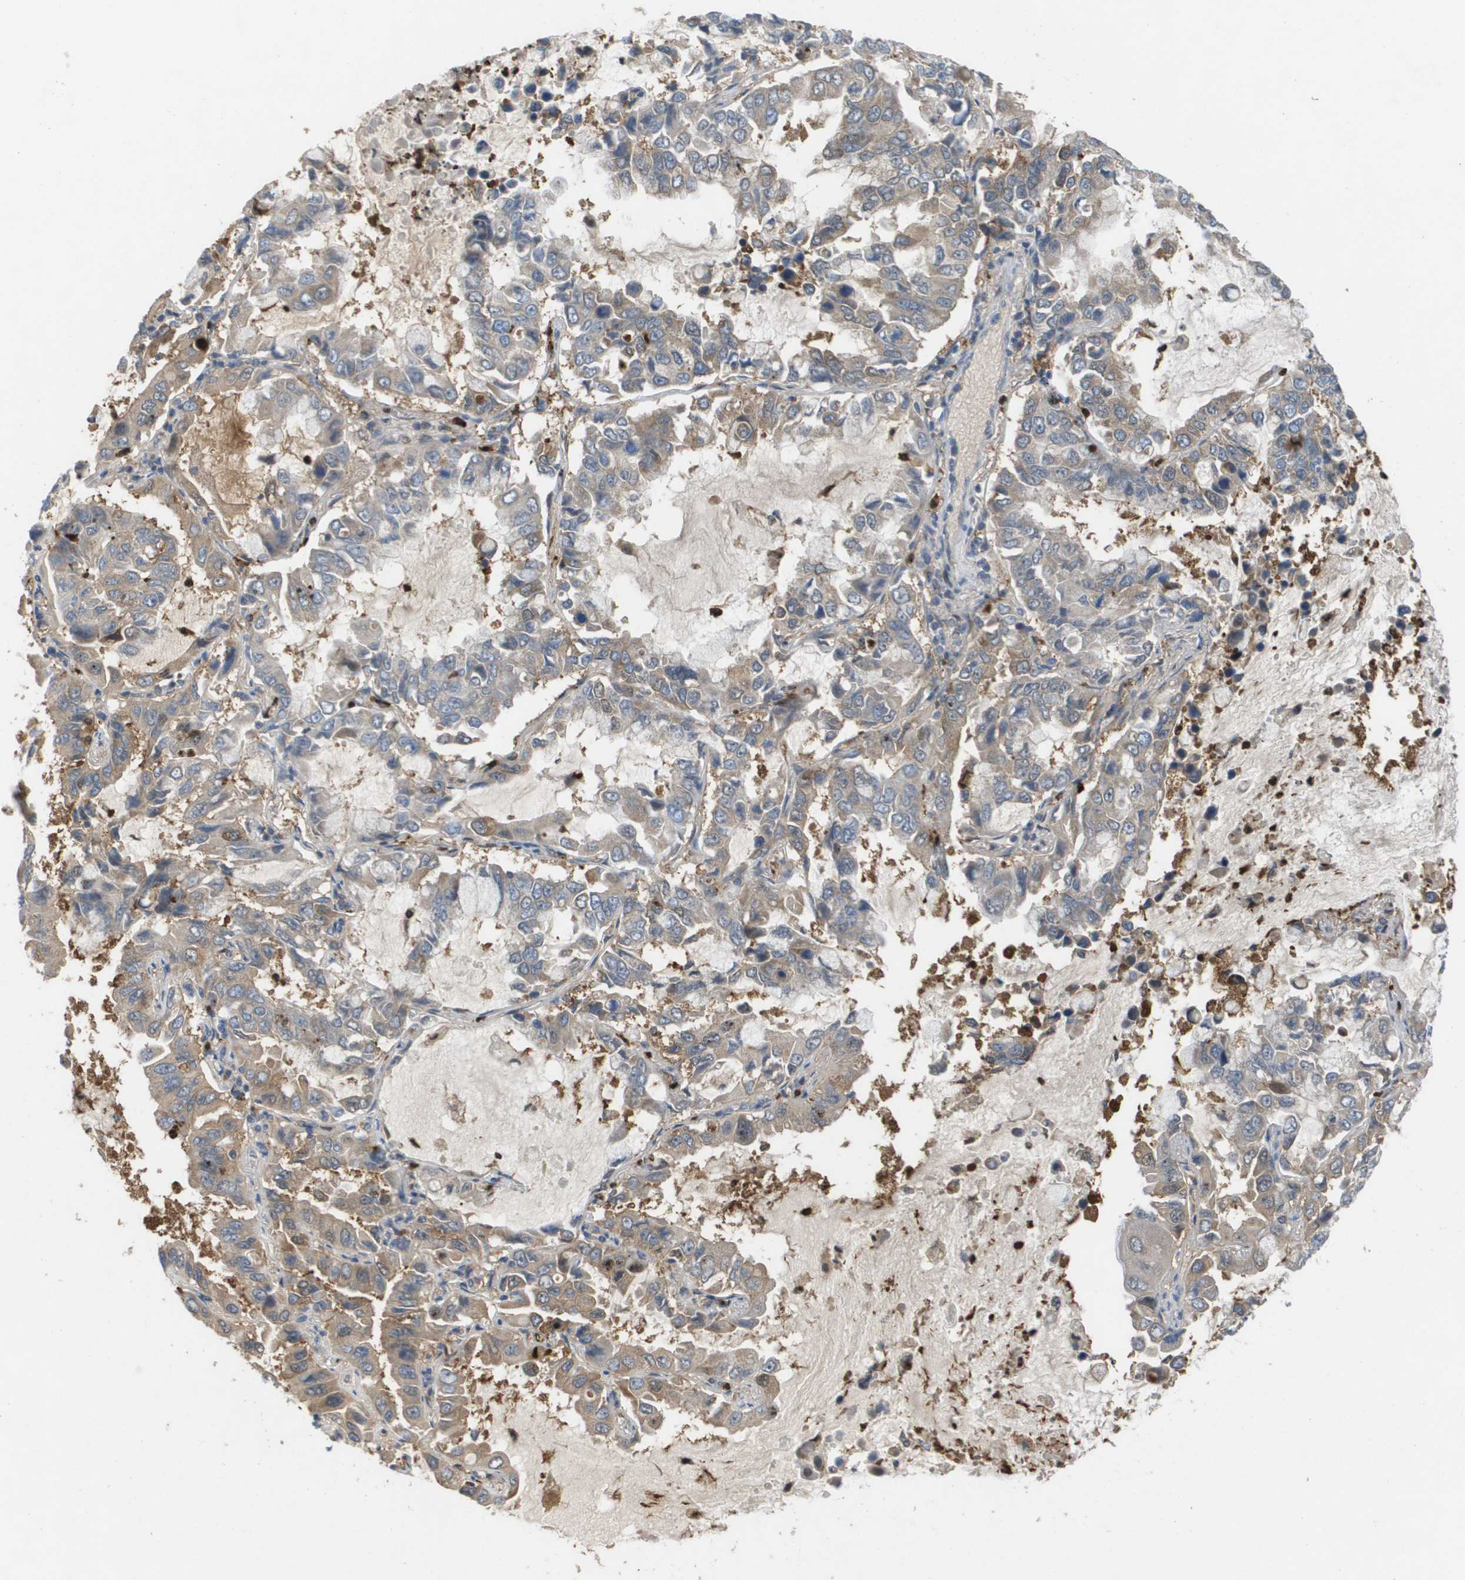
{"staining": {"intensity": "weak", "quantity": "25%-75%", "location": "cytoplasmic/membranous"}, "tissue": "lung cancer", "cell_type": "Tumor cells", "image_type": "cancer", "snomed": [{"axis": "morphology", "description": "Adenocarcinoma, NOS"}, {"axis": "topography", "description": "Lung"}], "caption": "Adenocarcinoma (lung) stained for a protein reveals weak cytoplasmic/membranous positivity in tumor cells. Immunohistochemistry stains the protein of interest in brown and the nuclei are stained blue.", "gene": "PALD1", "patient": {"sex": "male", "age": 64}}